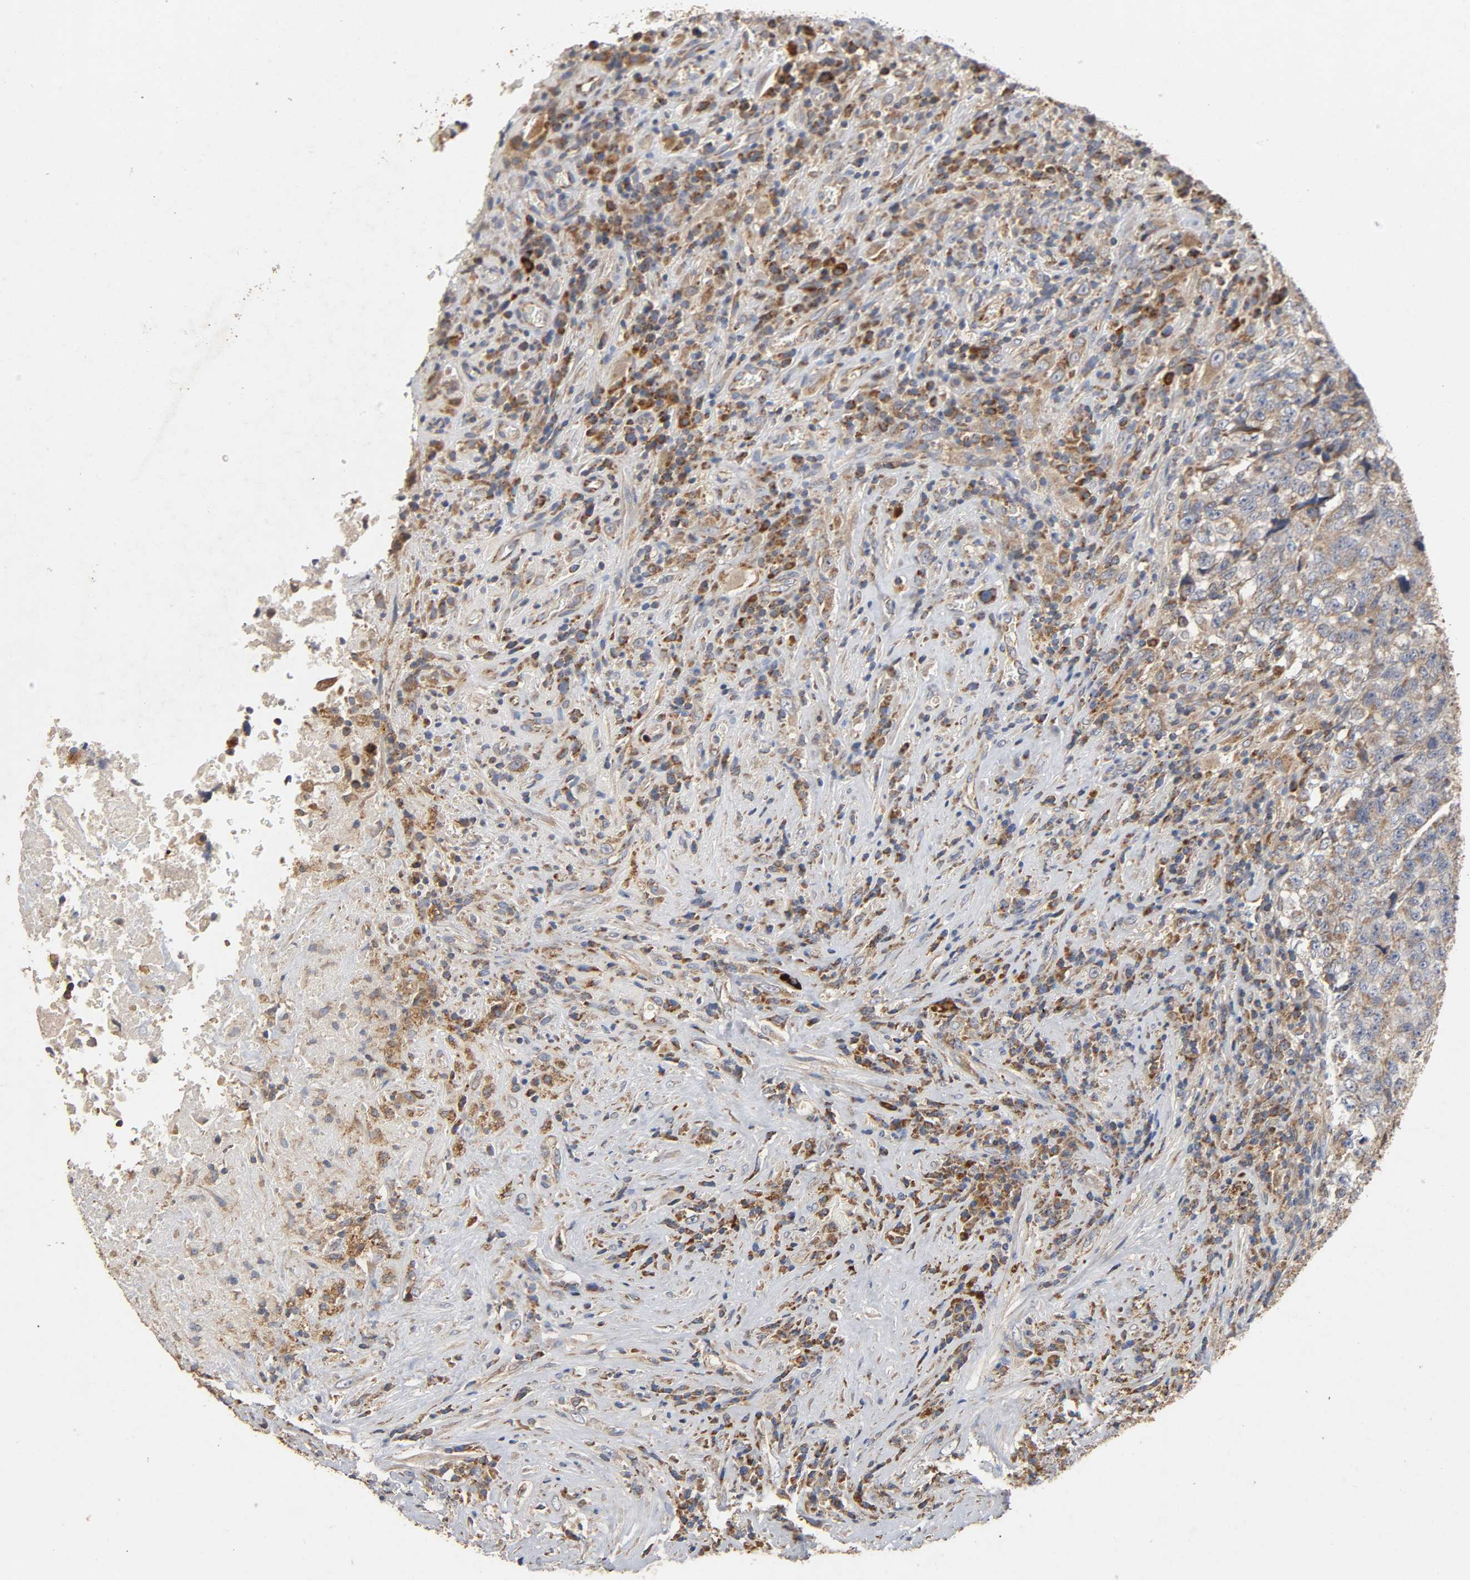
{"staining": {"intensity": "moderate", "quantity": ">75%", "location": "cytoplasmic/membranous"}, "tissue": "testis cancer", "cell_type": "Tumor cells", "image_type": "cancer", "snomed": [{"axis": "morphology", "description": "Necrosis, NOS"}, {"axis": "morphology", "description": "Carcinoma, Embryonal, NOS"}, {"axis": "topography", "description": "Testis"}], "caption": "Moderate cytoplasmic/membranous expression for a protein is appreciated in about >75% of tumor cells of embryonal carcinoma (testis) using immunohistochemistry (IHC).", "gene": "NDUFS3", "patient": {"sex": "male", "age": 19}}